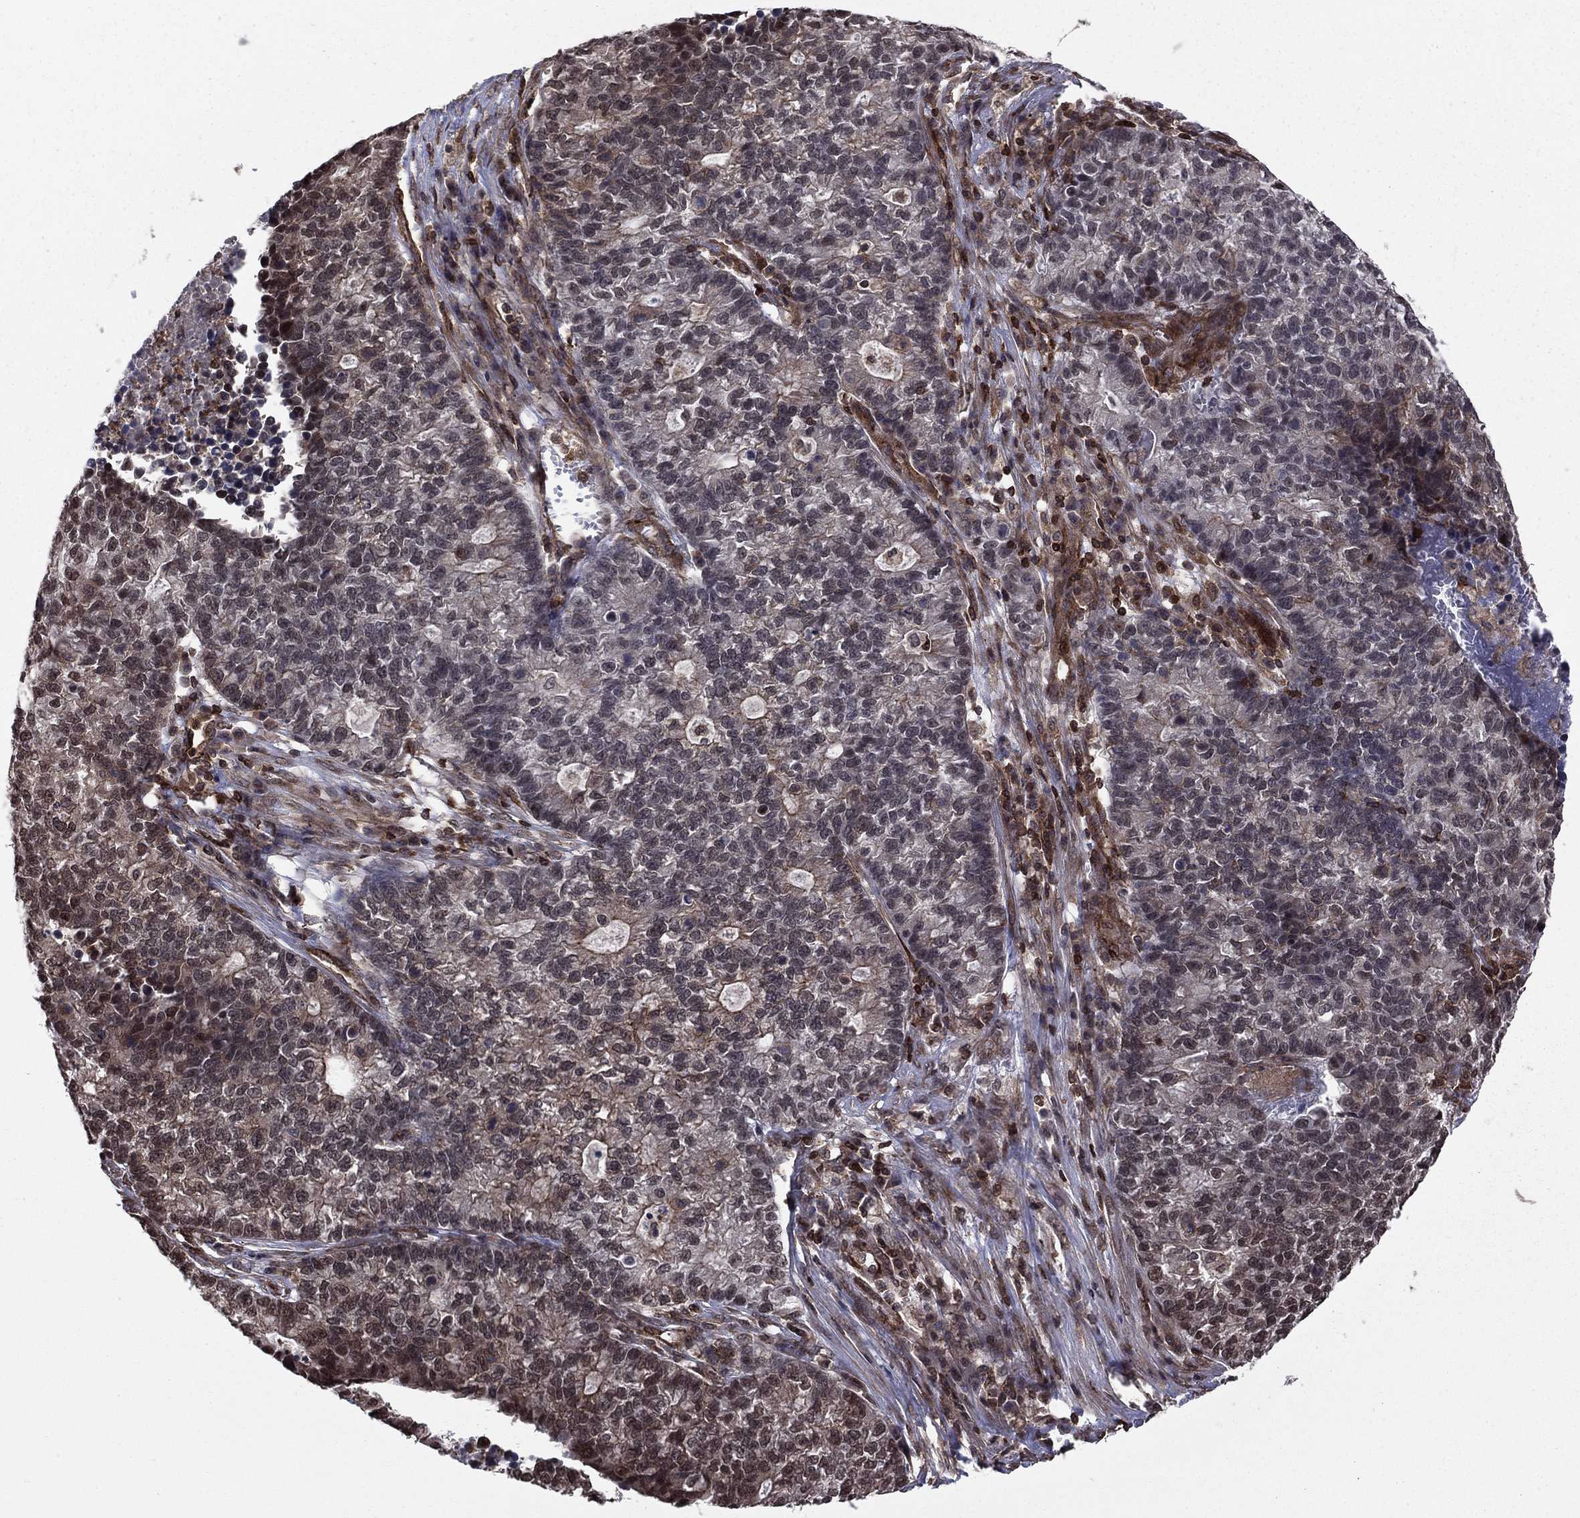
{"staining": {"intensity": "moderate", "quantity": "<25%", "location": "nuclear"}, "tissue": "lung cancer", "cell_type": "Tumor cells", "image_type": "cancer", "snomed": [{"axis": "morphology", "description": "Adenocarcinoma, NOS"}, {"axis": "topography", "description": "Lung"}], "caption": "IHC histopathology image of neoplastic tissue: lung cancer stained using immunohistochemistry shows low levels of moderate protein expression localized specifically in the nuclear of tumor cells, appearing as a nuclear brown color.", "gene": "SSX2IP", "patient": {"sex": "male", "age": 57}}